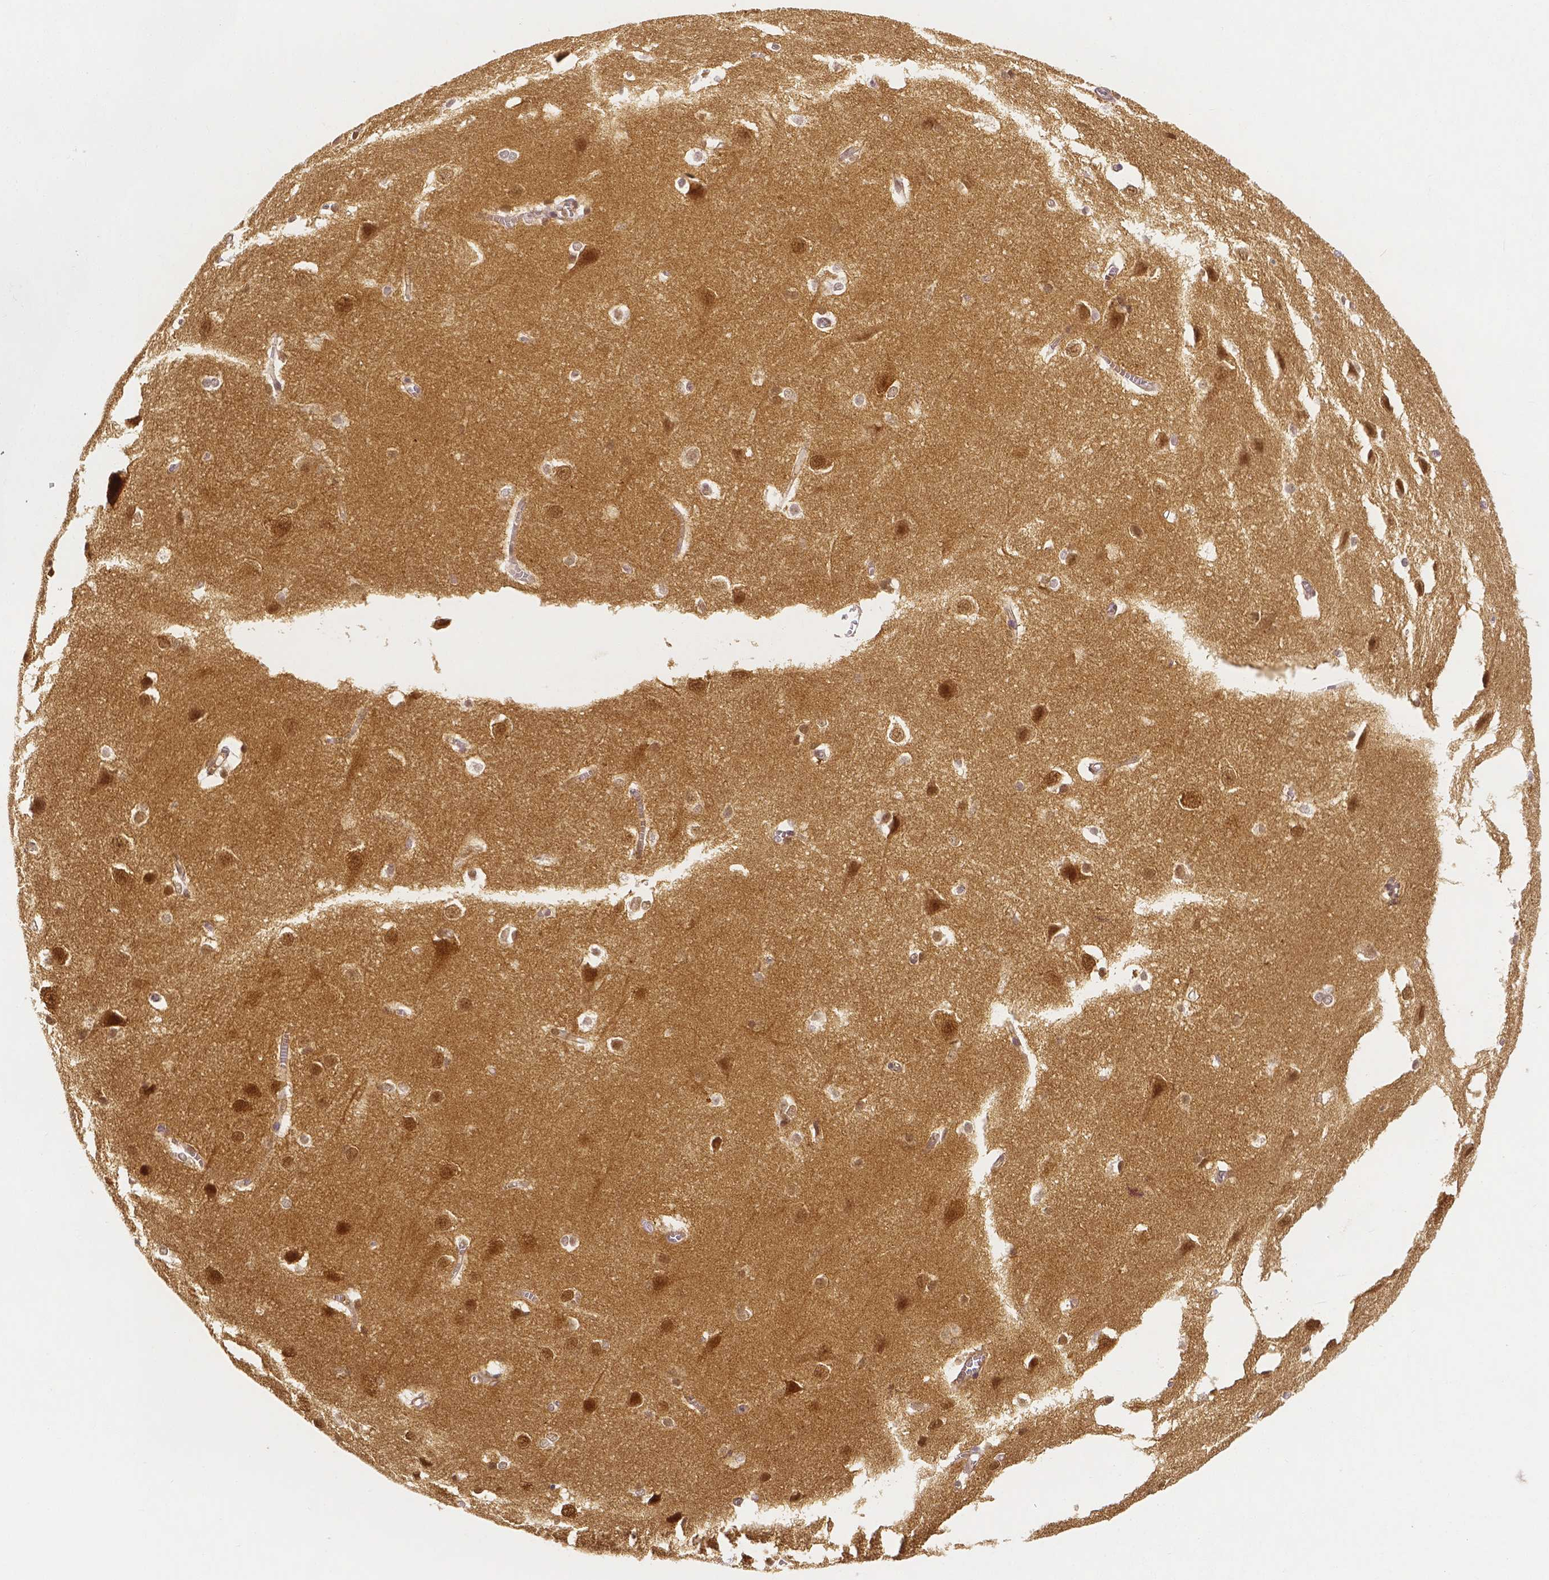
{"staining": {"intensity": "negative", "quantity": "none", "location": "none"}, "tissue": "cerebral cortex", "cell_type": "Endothelial cells", "image_type": "normal", "snomed": [{"axis": "morphology", "description": "Normal tissue, NOS"}, {"axis": "topography", "description": "Cerebral cortex"}], "caption": "IHC of unremarkable cerebral cortex displays no positivity in endothelial cells.", "gene": "SGTB", "patient": {"sex": "male", "age": 37}}